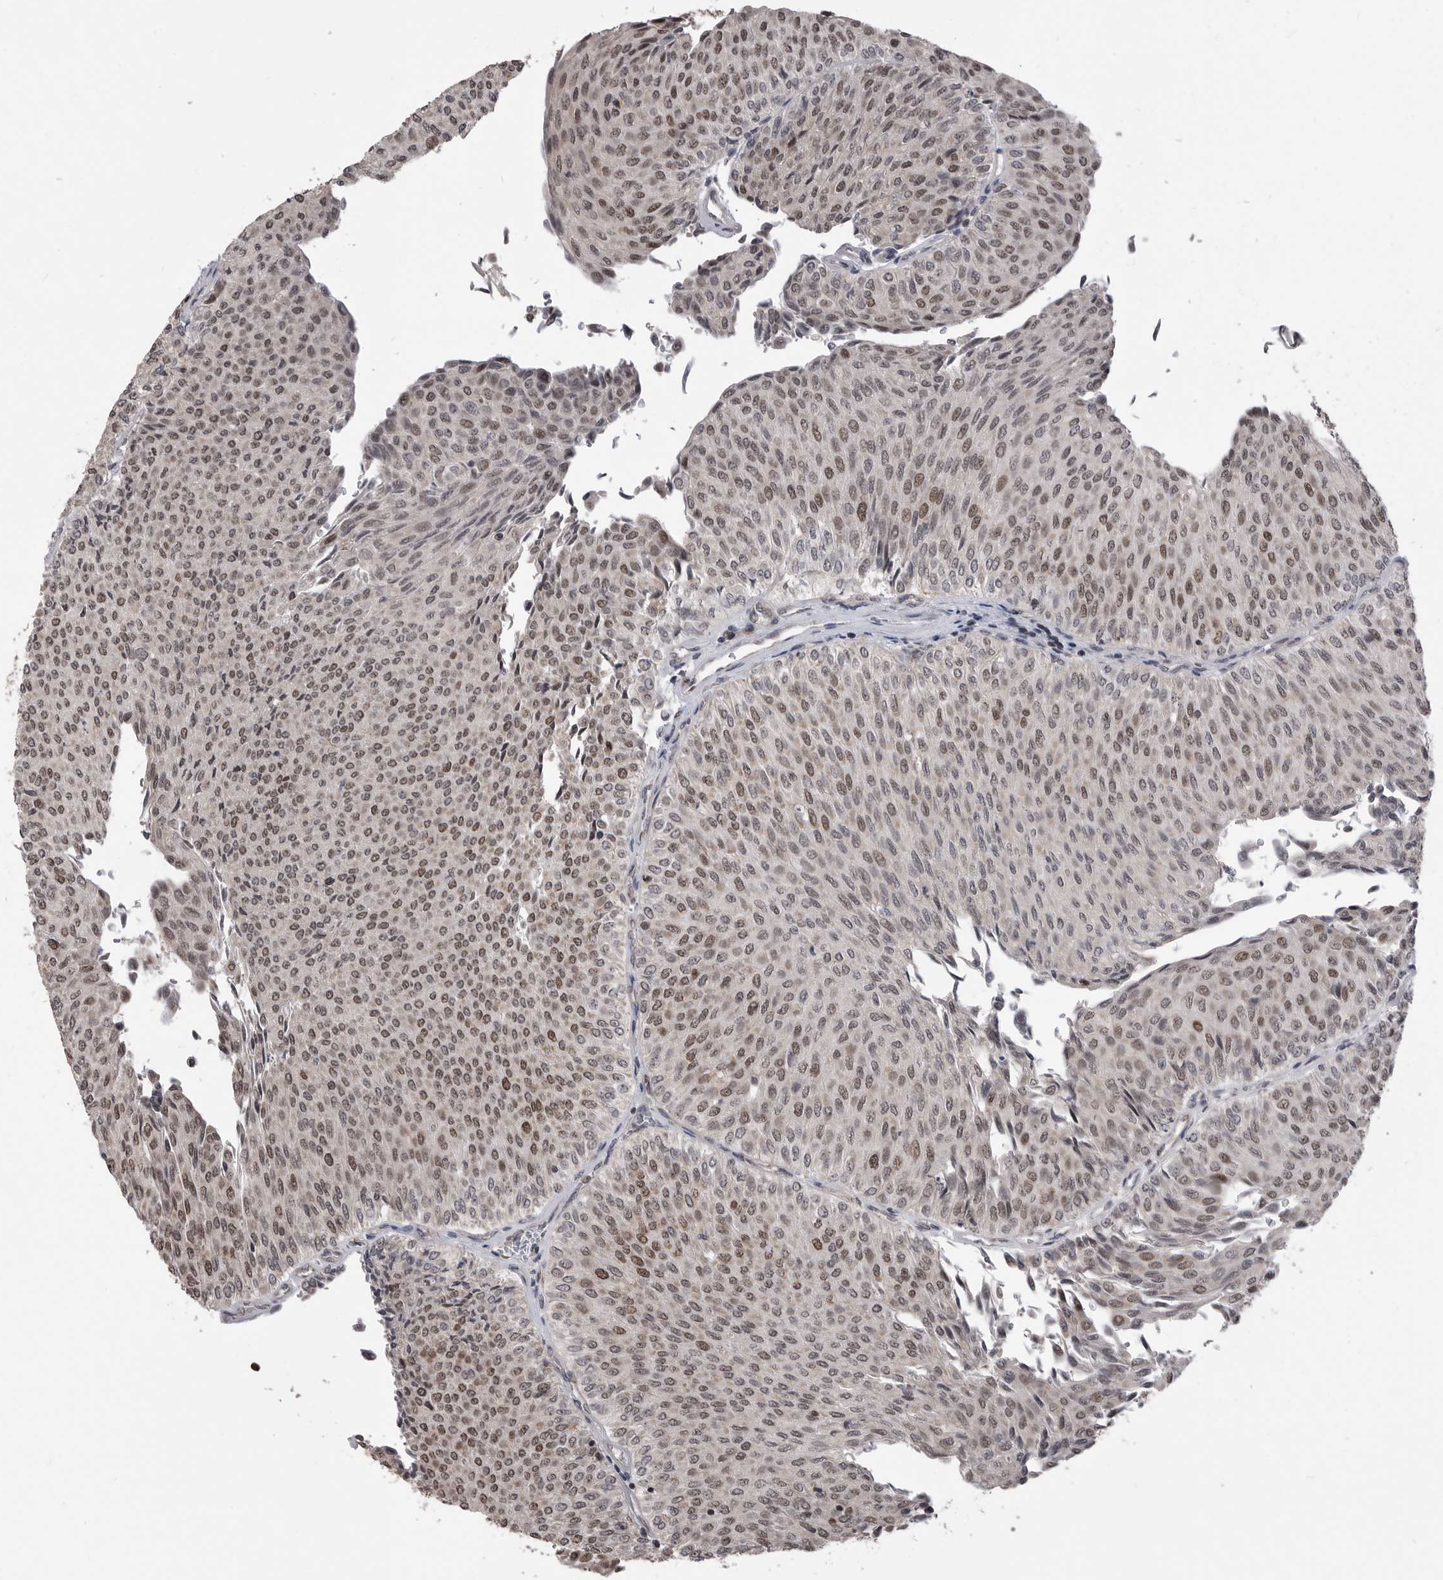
{"staining": {"intensity": "moderate", "quantity": ">75%", "location": "nuclear"}, "tissue": "urothelial cancer", "cell_type": "Tumor cells", "image_type": "cancer", "snomed": [{"axis": "morphology", "description": "Urothelial carcinoma, Low grade"}, {"axis": "topography", "description": "Urinary bladder"}], "caption": "High-magnification brightfield microscopy of urothelial cancer stained with DAB (3,3'-diaminobenzidine) (brown) and counterstained with hematoxylin (blue). tumor cells exhibit moderate nuclear staining is seen in about>75% of cells.", "gene": "SMARCC1", "patient": {"sex": "male", "age": 78}}